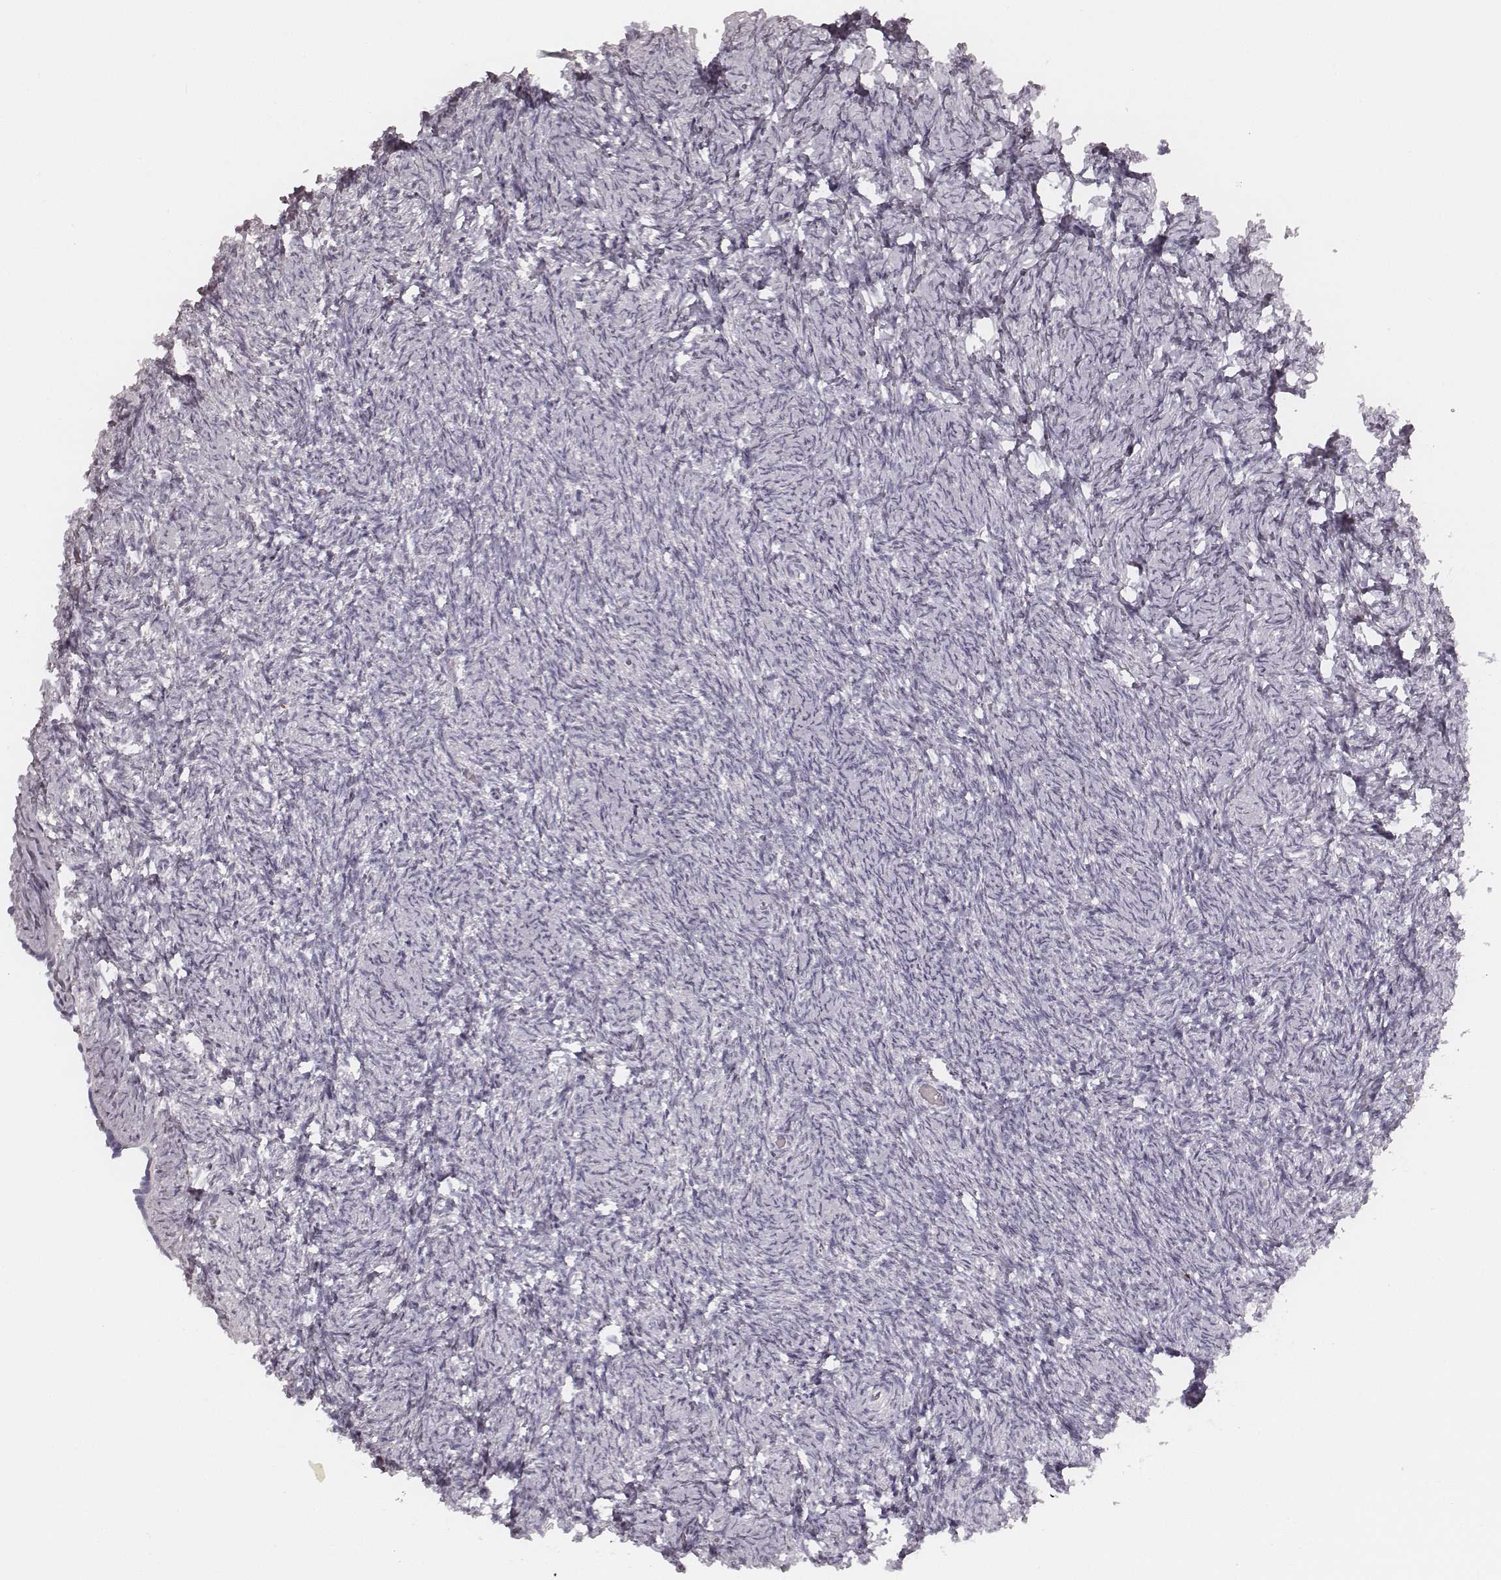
{"staining": {"intensity": "negative", "quantity": "none", "location": "none"}, "tissue": "ovary", "cell_type": "Ovarian stroma cells", "image_type": "normal", "snomed": [{"axis": "morphology", "description": "Normal tissue, NOS"}, {"axis": "topography", "description": "Ovary"}], "caption": "Histopathology image shows no significant protein expression in ovarian stroma cells of unremarkable ovary.", "gene": "KRT72", "patient": {"sex": "female", "age": 39}}